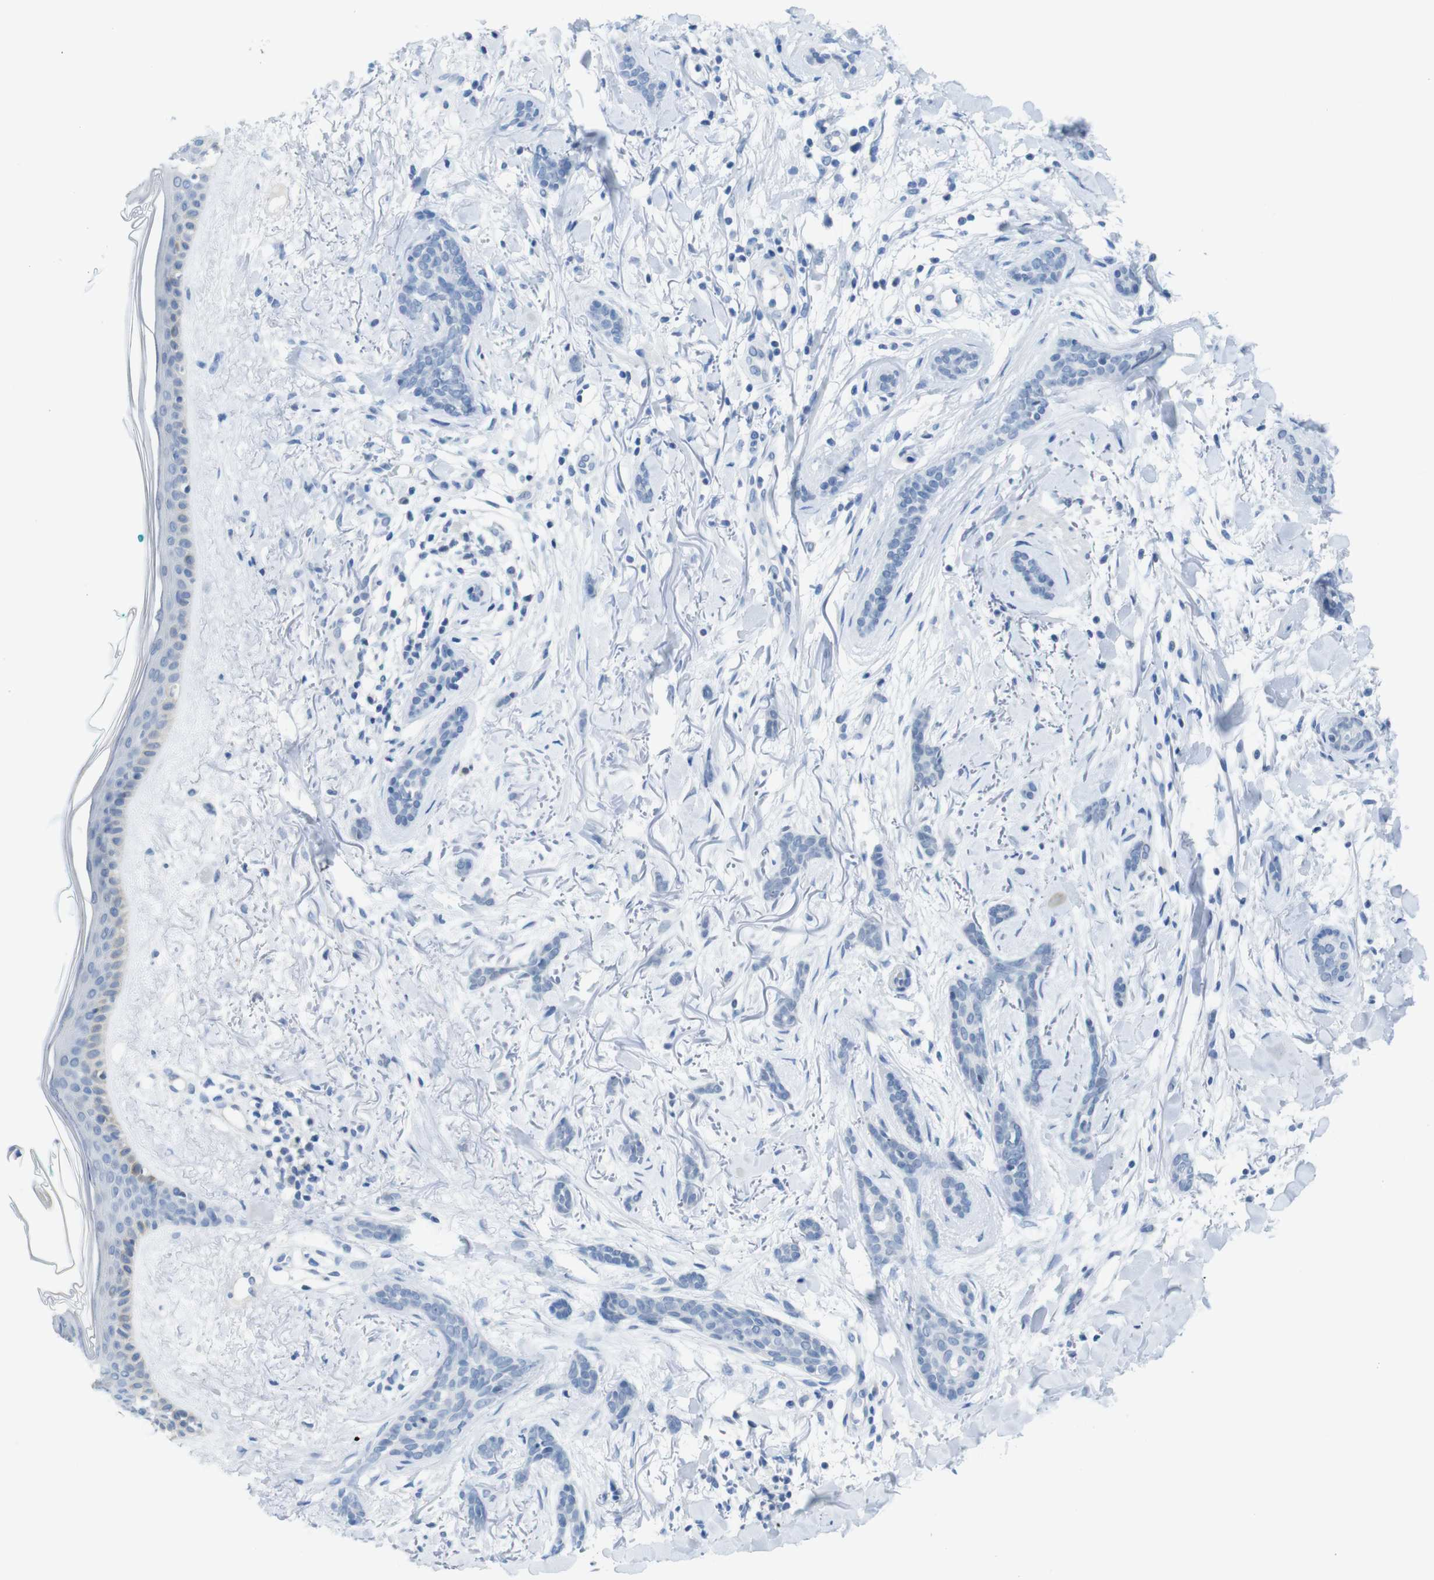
{"staining": {"intensity": "negative", "quantity": "none", "location": "none"}, "tissue": "skin cancer", "cell_type": "Tumor cells", "image_type": "cancer", "snomed": [{"axis": "morphology", "description": "Basal cell carcinoma"}, {"axis": "morphology", "description": "Adnexal tumor, benign"}, {"axis": "topography", "description": "Skin"}], "caption": "Tumor cells are negative for brown protein staining in skin cancer.", "gene": "OPN1SW", "patient": {"sex": "female", "age": 42}}